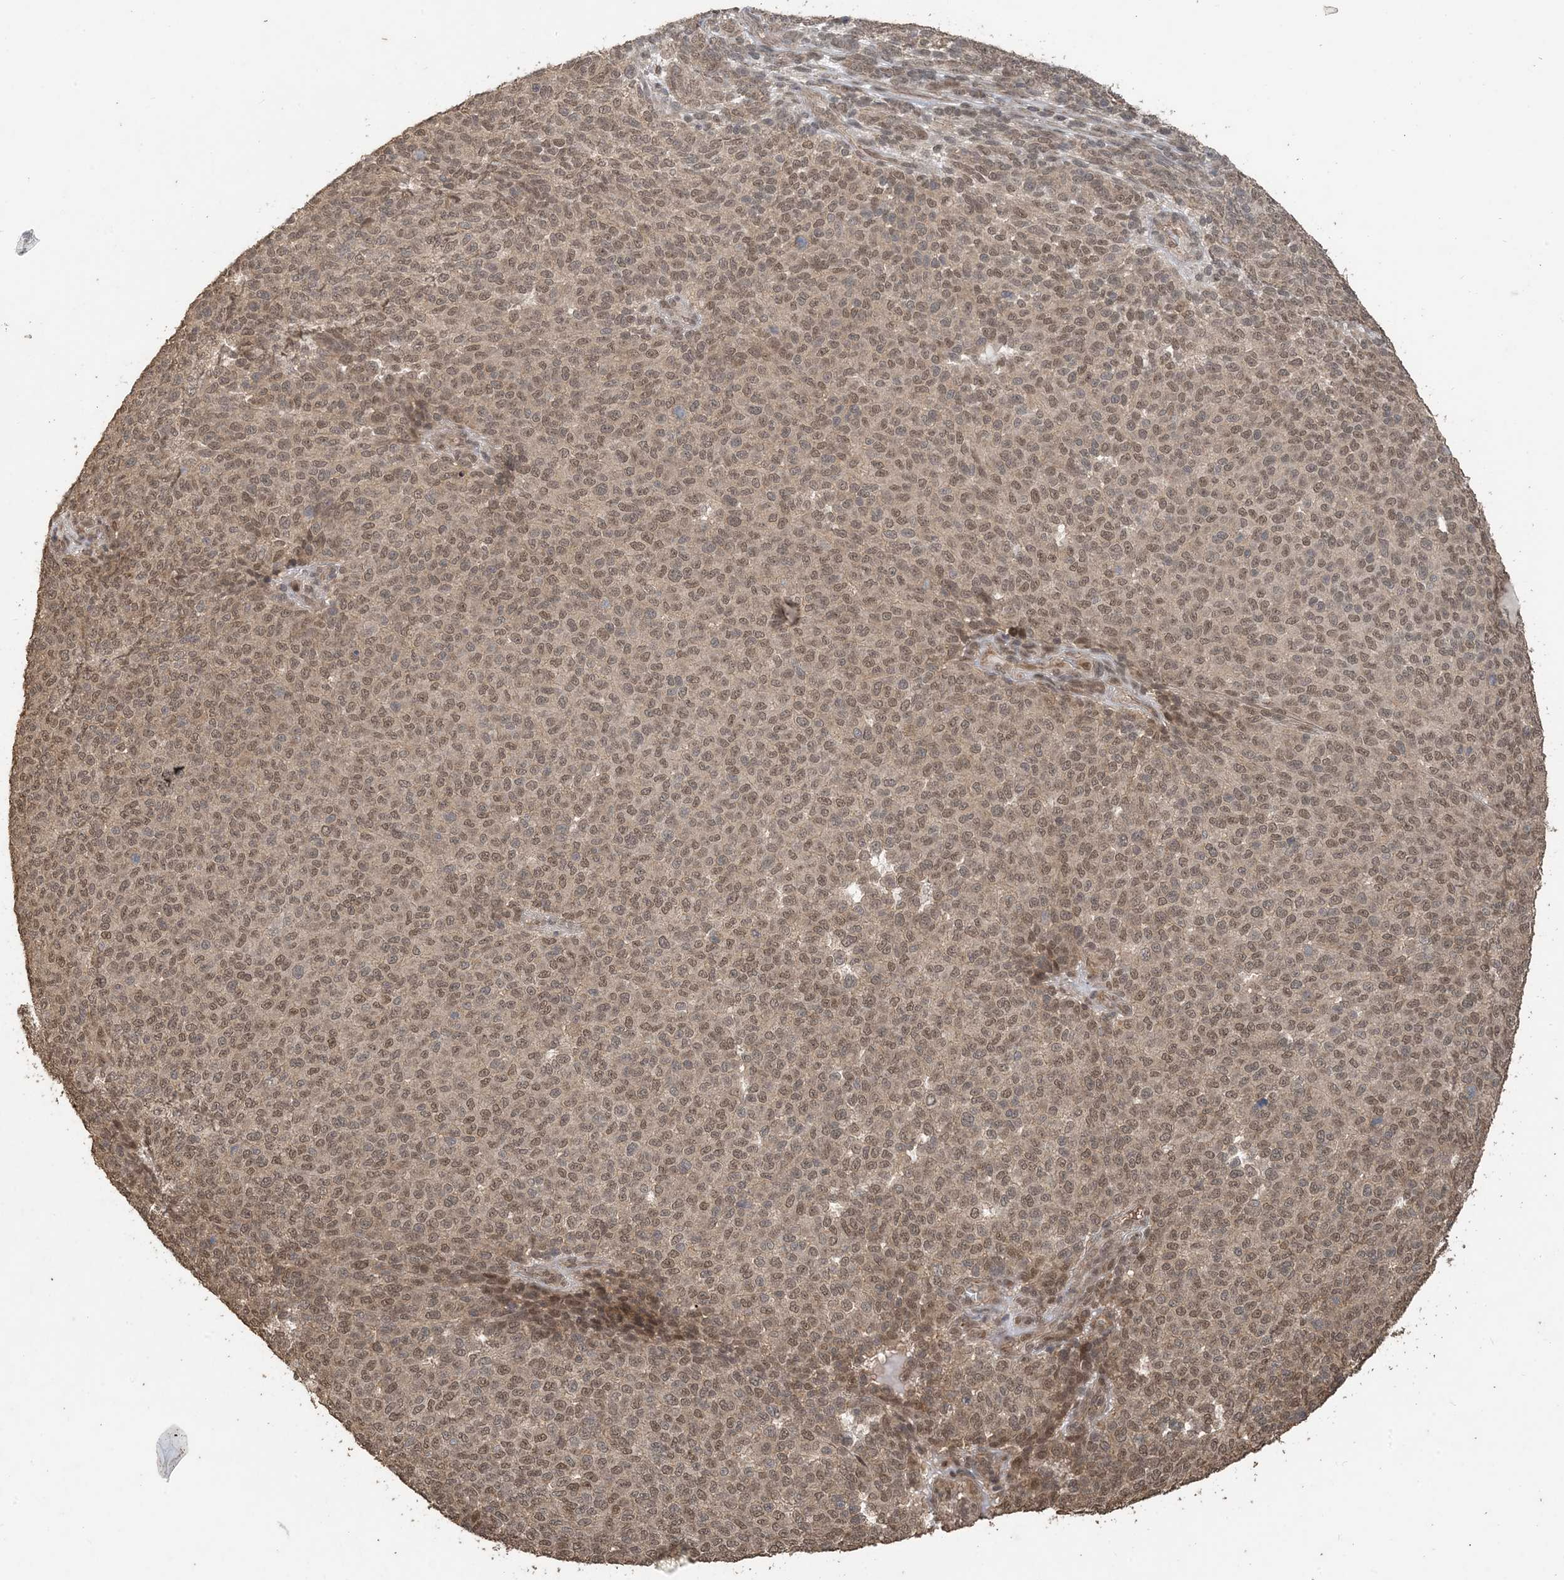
{"staining": {"intensity": "moderate", "quantity": ">75%", "location": "nuclear"}, "tissue": "melanoma", "cell_type": "Tumor cells", "image_type": "cancer", "snomed": [{"axis": "morphology", "description": "Malignant melanoma, NOS"}, {"axis": "topography", "description": "Skin"}], "caption": "Malignant melanoma tissue demonstrates moderate nuclear positivity in approximately >75% of tumor cells, visualized by immunohistochemistry. The protein is stained brown, and the nuclei are stained in blue (DAB (3,3'-diaminobenzidine) IHC with brightfield microscopy, high magnification).", "gene": "ZC3H12A", "patient": {"sex": "male", "age": 49}}